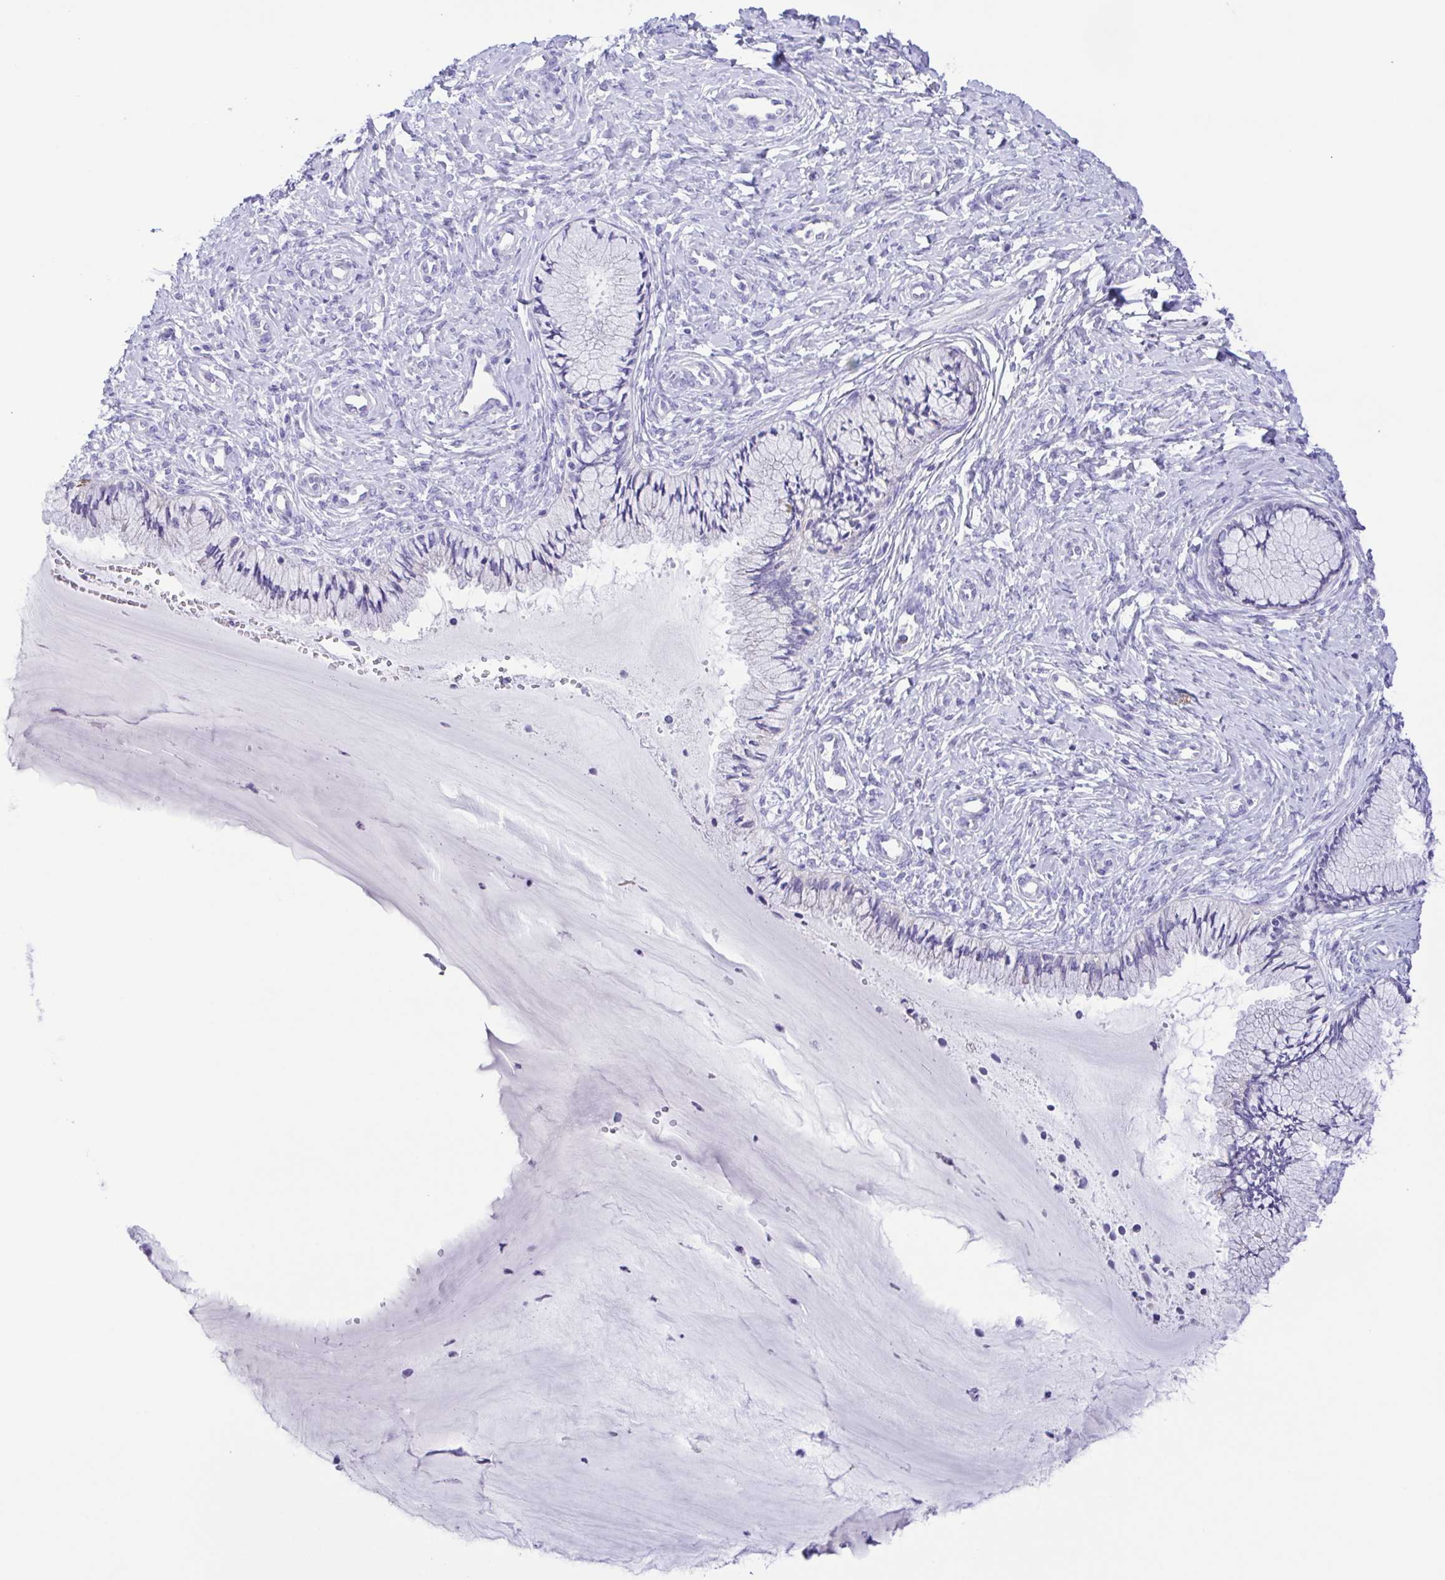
{"staining": {"intensity": "negative", "quantity": "none", "location": "none"}, "tissue": "cervix", "cell_type": "Glandular cells", "image_type": "normal", "snomed": [{"axis": "morphology", "description": "Normal tissue, NOS"}, {"axis": "topography", "description": "Cervix"}], "caption": "A high-resolution histopathology image shows immunohistochemistry (IHC) staining of unremarkable cervix, which displays no significant positivity in glandular cells.", "gene": "CD72", "patient": {"sex": "female", "age": 37}}